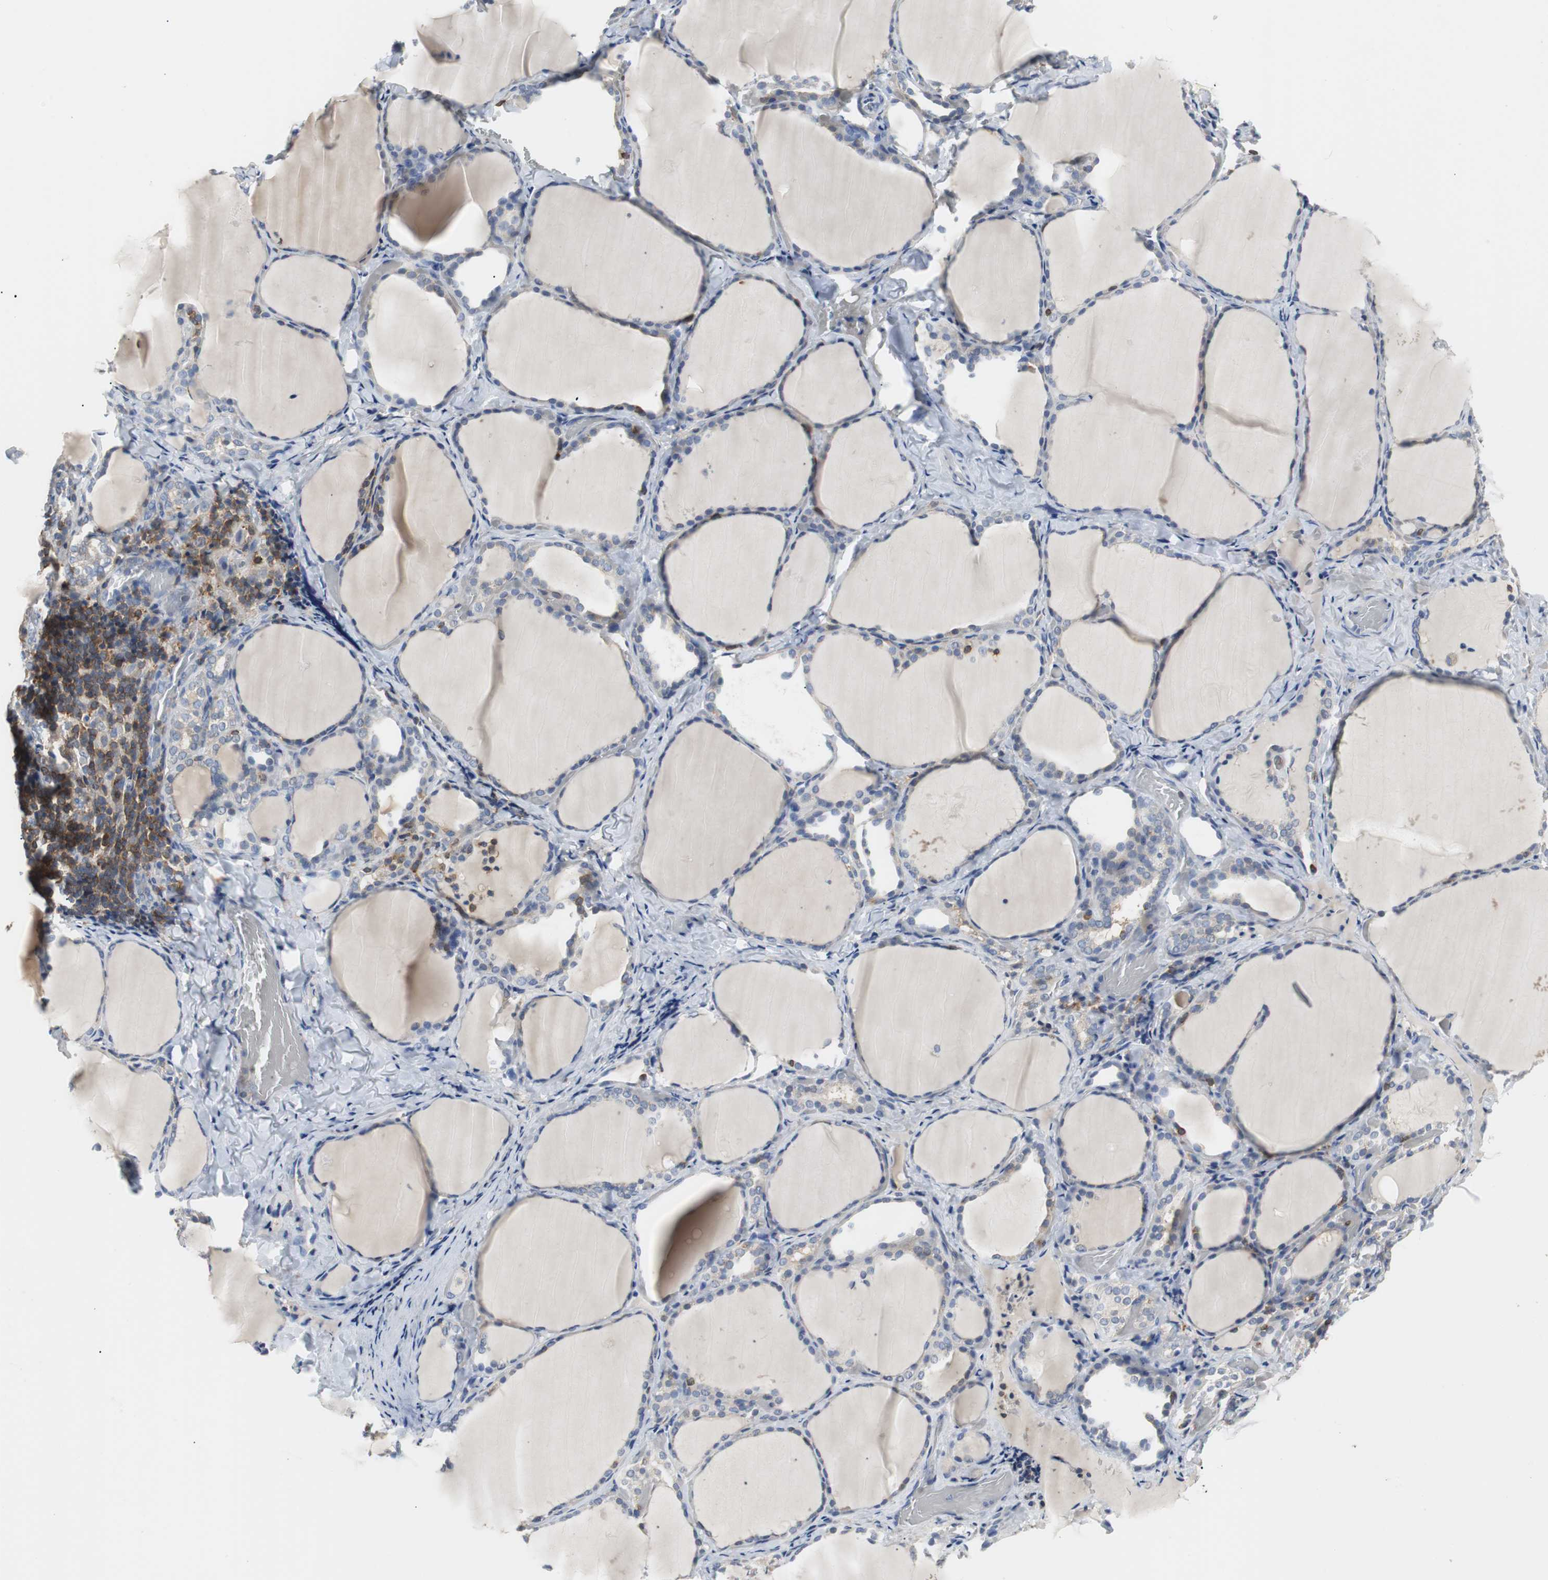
{"staining": {"intensity": "negative", "quantity": "none", "location": "none"}, "tissue": "thyroid gland", "cell_type": "Glandular cells", "image_type": "normal", "snomed": [{"axis": "morphology", "description": "Normal tissue, NOS"}, {"axis": "morphology", "description": "Papillary adenocarcinoma, NOS"}, {"axis": "topography", "description": "Thyroid gland"}], "caption": "Immunohistochemical staining of unremarkable human thyroid gland demonstrates no significant positivity in glandular cells. The staining was performed using DAB to visualize the protein expression in brown, while the nuclei were stained in blue with hematoxylin (Magnification: 20x).", "gene": "TSC22D4", "patient": {"sex": "female", "age": 30}}